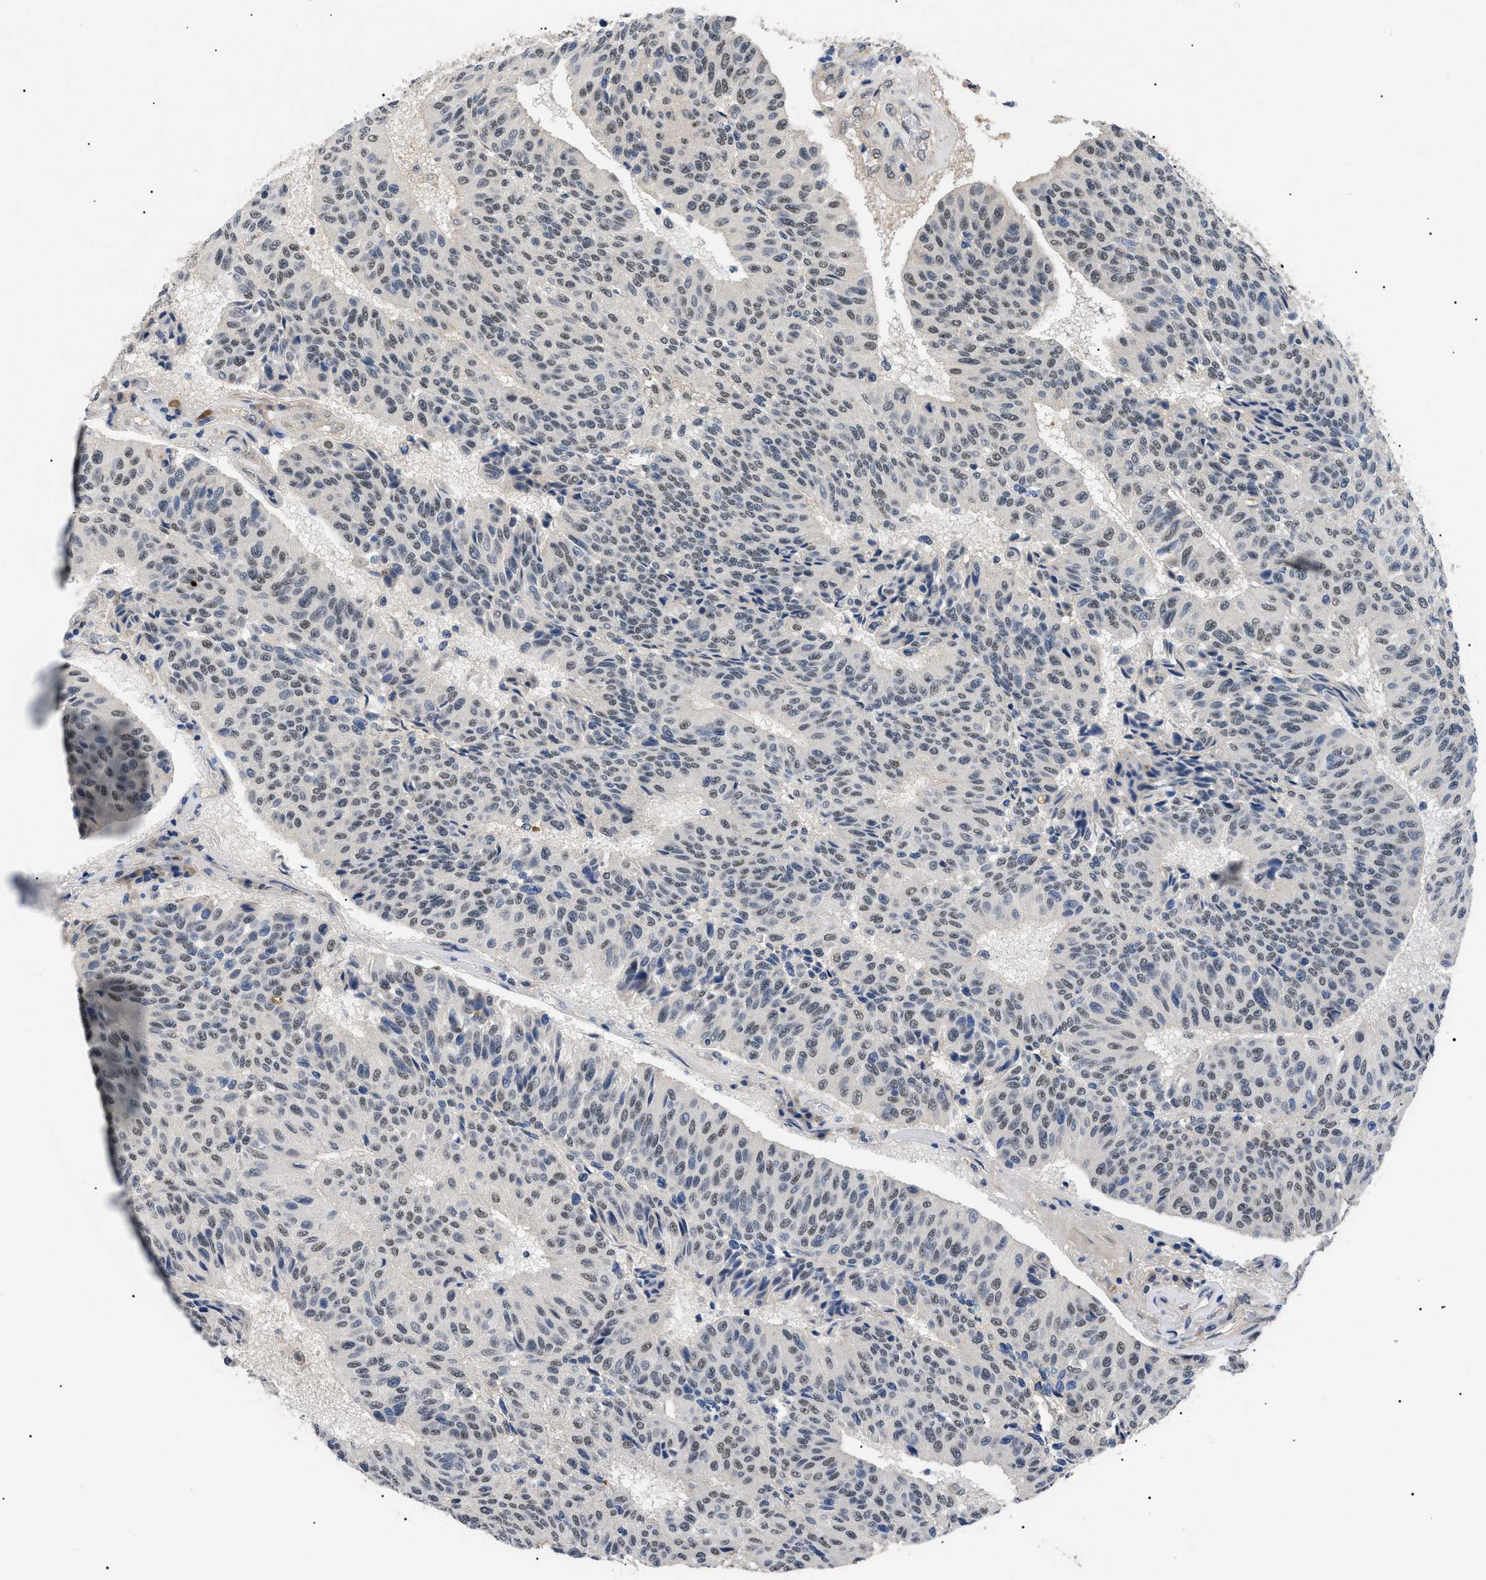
{"staining": {"intensity": "weak", "quantity": "25%-75%", "location": "nuclear"}, "tissue": "urothelial cancer", "cell_type": "Tumor cells", "image_type": "cancer", "snomed": [{"axis": "morphology", "description": "Urothelial carcinoma, High grade"}, {"axis": "topography", "description": "Urinary bladder"}], "caption": "There is low levels of weak nuclear staining in tumor cells of urothelial carcinoma (high-grade), as demonstrated by immunohistochemical staining (brown color).", "gene": "CRCP", "patient": {"sex": "male", "age": 66}}